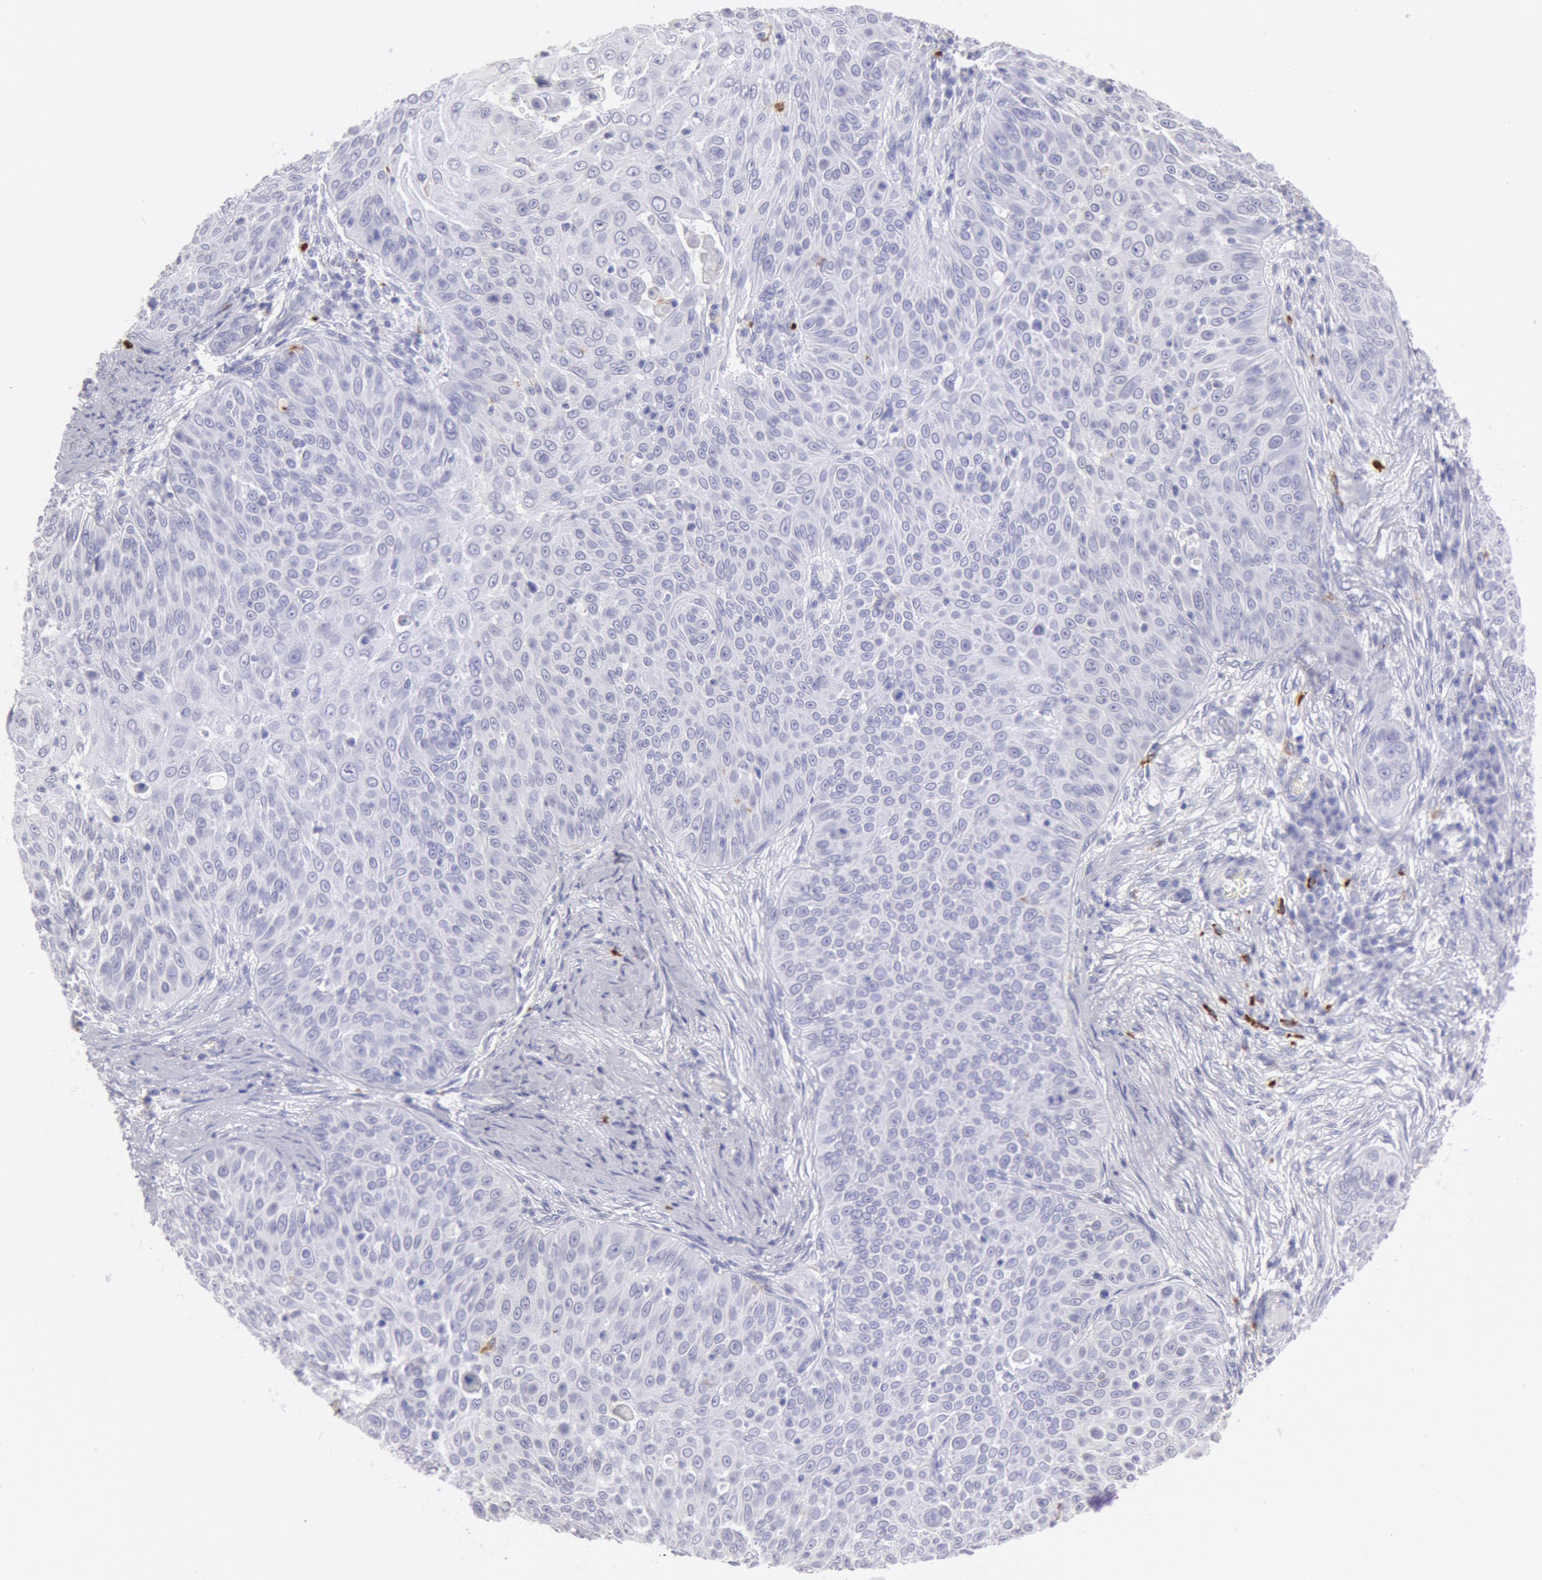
{"staining": {"intensity": "negative", "quantity": "none", "location": "none"}, "tissue": "skin cancer", "cell_type": "Tumor cells", "image_type": "cancer", "snomed": [{"axis": "morphology", "description": "Squamous cell carcinoma, NOS"}, {"axis": "topography", "description": "Skin"}], "caption": "Tumor cells are negative for brown protein staining in skin squamous cell carcinoma. Nuclei are stained in blue.", "gene": "FCN1", "patient": {"sex": "male", "age": 82}}